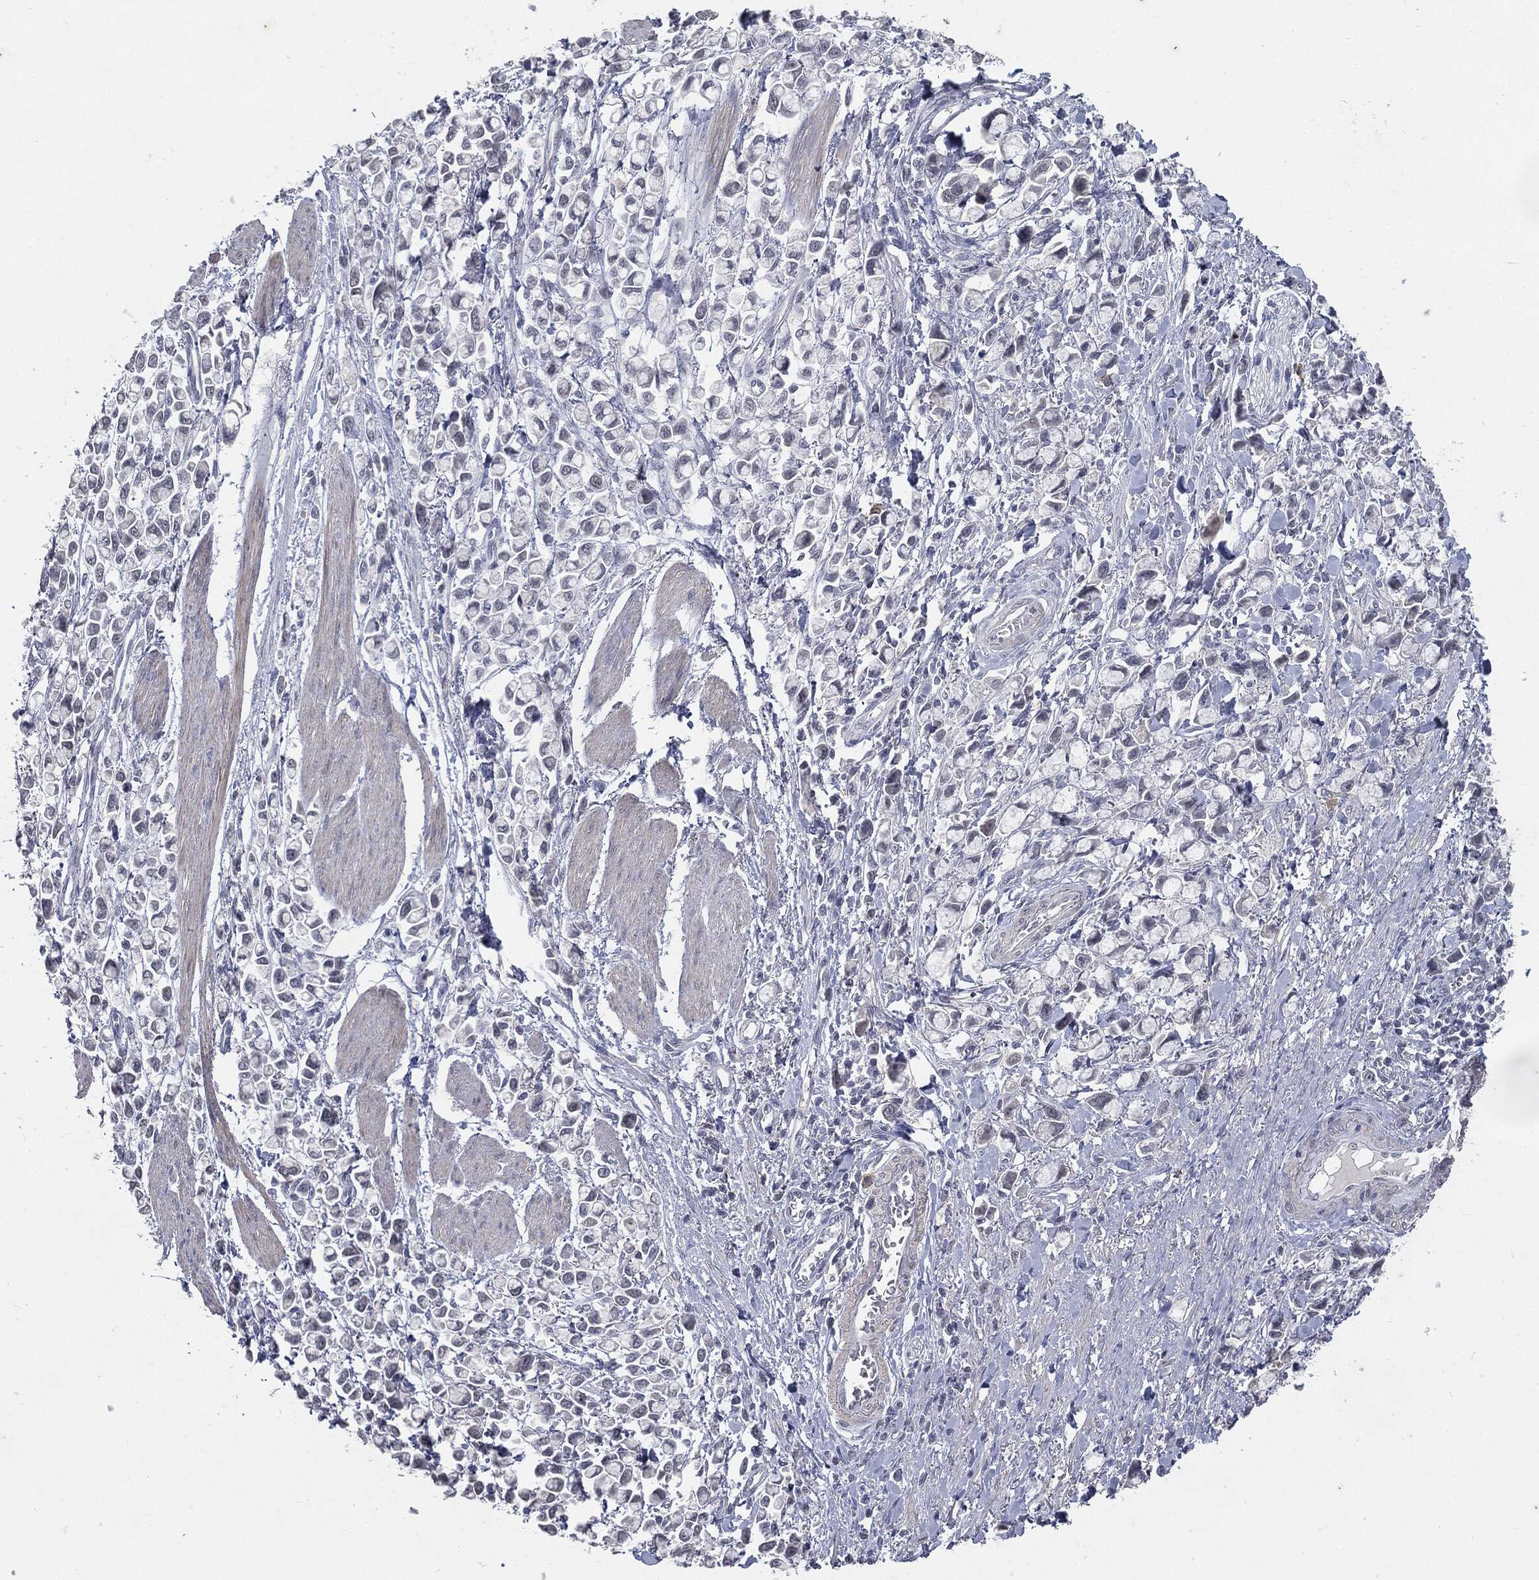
{"staining": {"intensity": "negative", "quantity": "none", "location": "none"}, "tissue": "stomach cancer", "cell_type": "Tumor cells", "image_type": "cancer", "snomed": [{"axis": "morphology", "description": "Adenocarcinoma, NOS"}, {"axis": "topography", "description": "Stomach"}], "caption": "Immunohistochemistry histopathology image of stomach adenocarcinoma stained for a protein (brown), which reveals no expression in tumor cells.", "gene": "SLC2A2", "patient": {"sex": "female", "age": 81}}